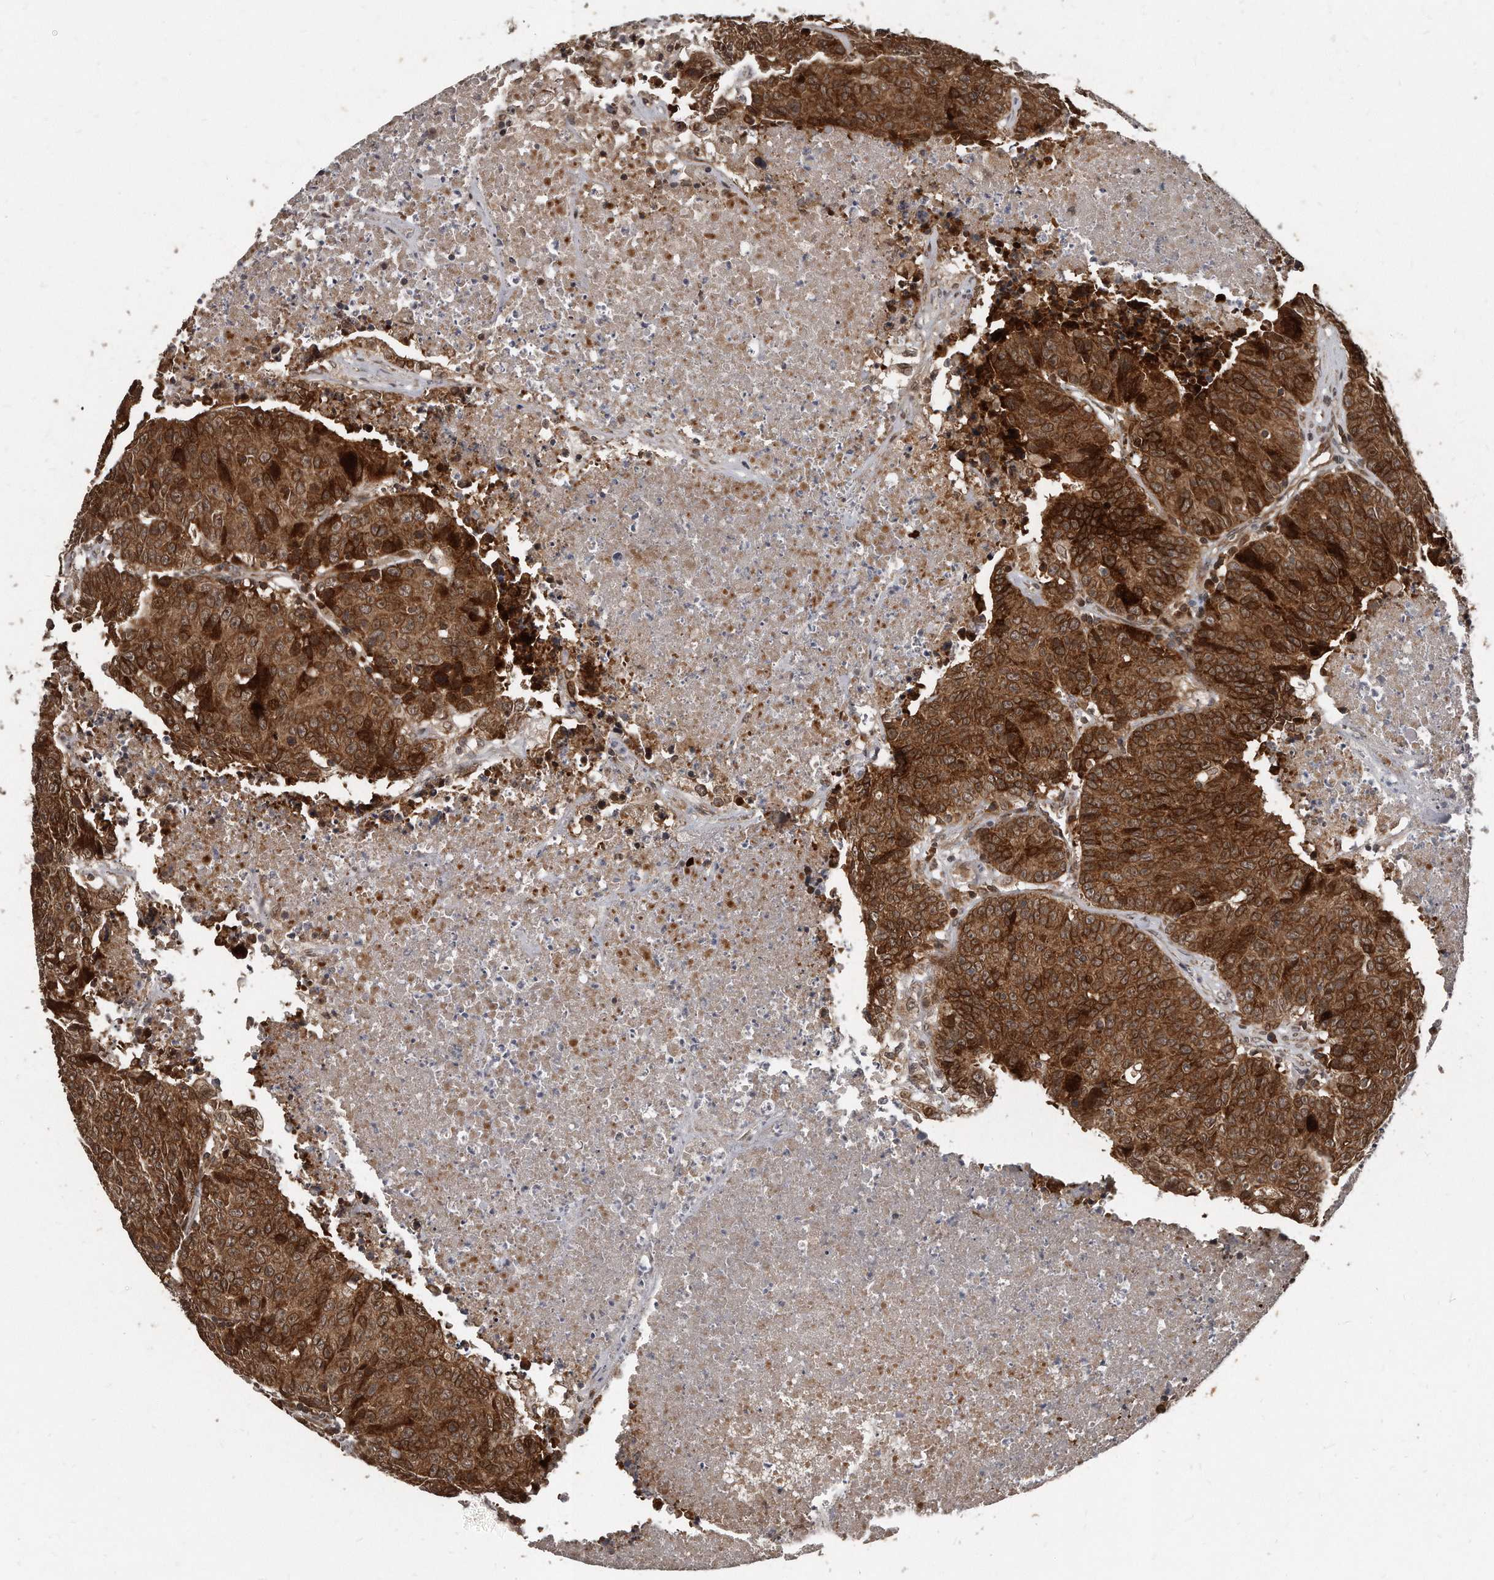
{"staining": {"intensity": "strong", "quantity": ">75%", "location": "cytoplasmic/membranous,nuclear"}, "tissue": "colorectal cancer", "cell_type": "Tumor cells", "image_type": "cancer", "snomed": [{"axis": "morphology", "description": "Adenocarcinoma, NOS"}, {"axis": "topography", "description": "Colon"}], "caption": "Brown immunohistochemical staining in colorectal cancer (adenocarcinoma) displays strong cytoplasmic/membranous and nuclear staining in approximately >75% of tumor cells. Using DAB (brown) and hematoxylin (blue) stains, captured at high magnification using brightfield microscopy.", "gene": "GCH1", "patient": {"sex": "female", "age": 53}}